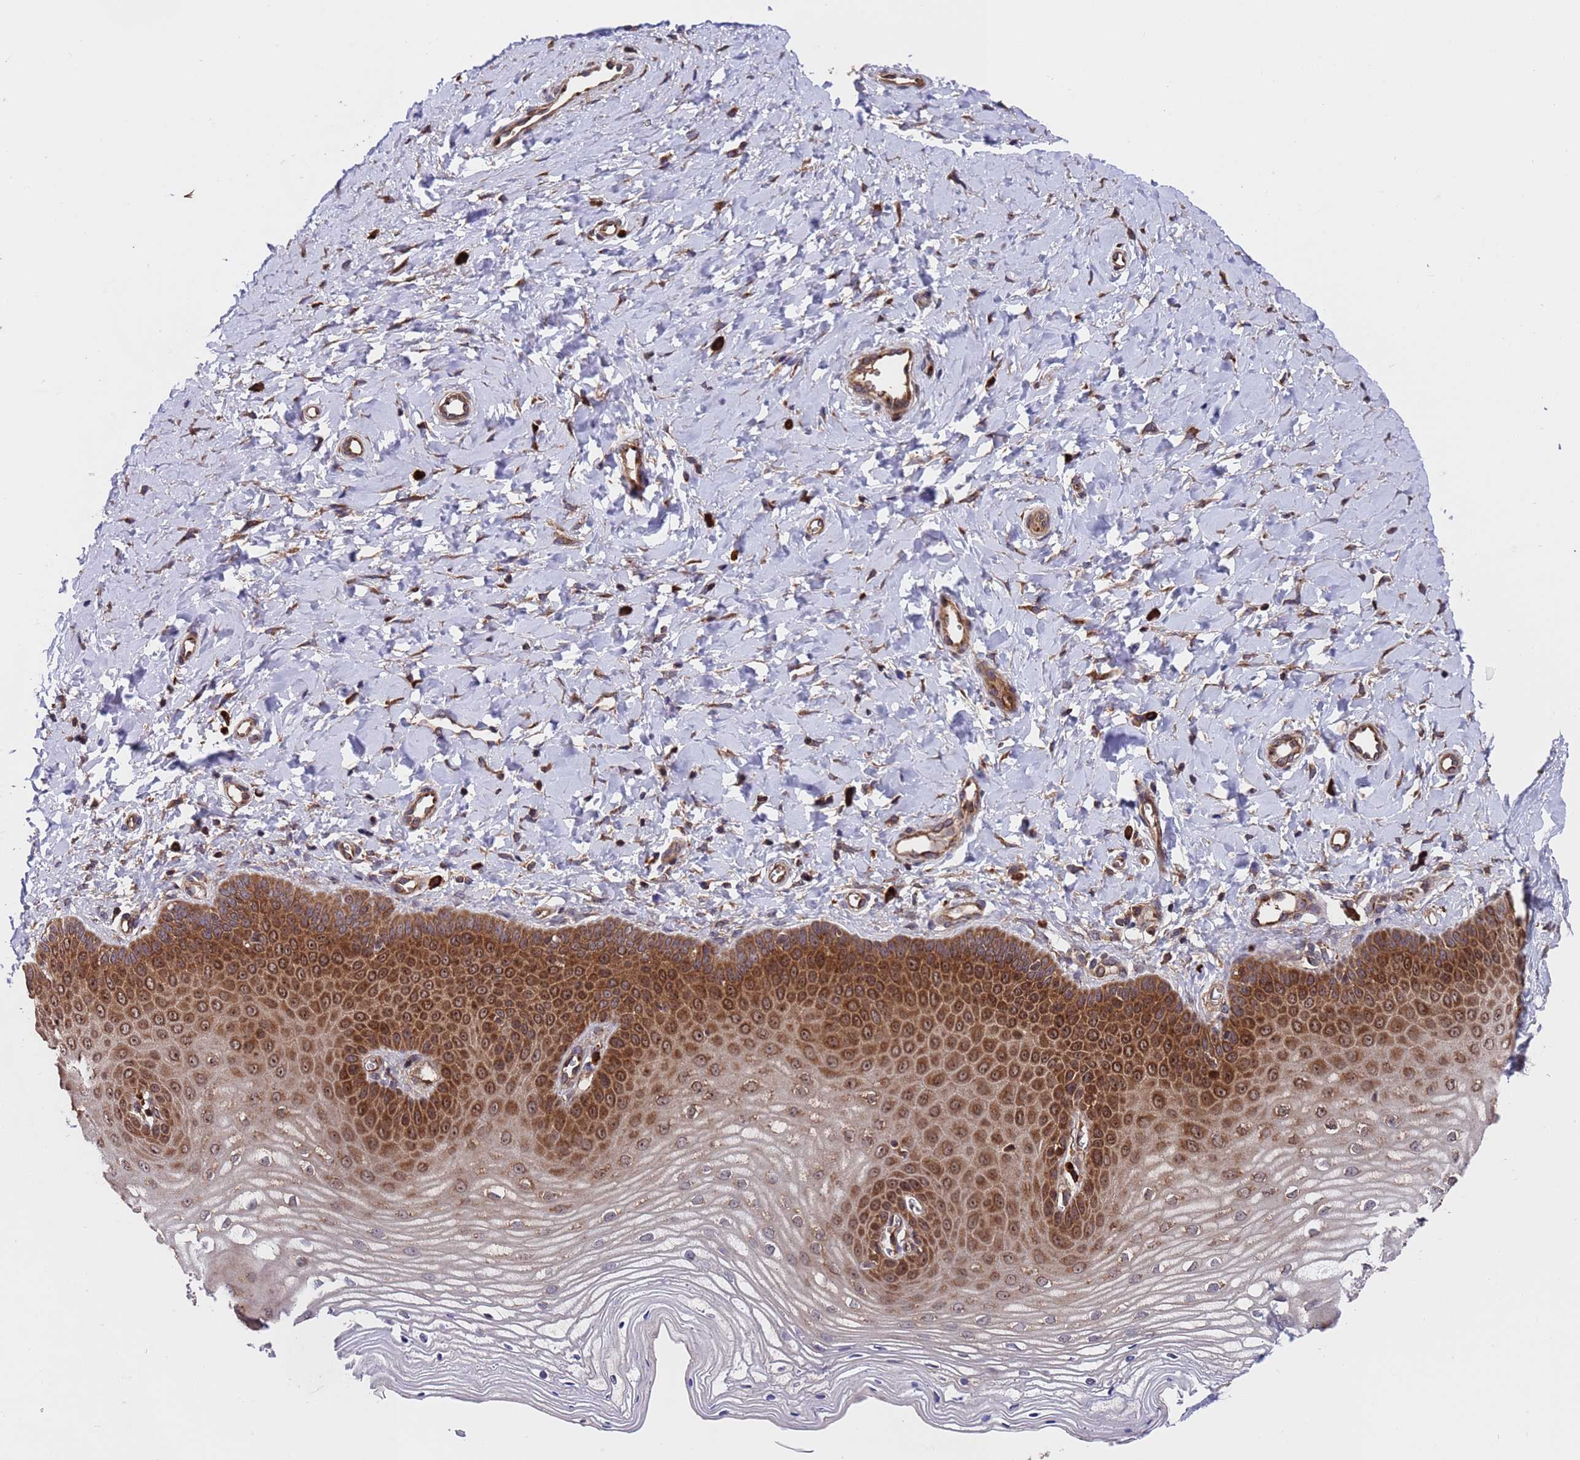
{"staining": {"intensity": "strong", "quantity": ">75%", "location": "cytoplasmic/membranous,nuclear"}, "tissue": "vagina", "cell_type": "Squamous epithelial cells", "image_type": "normal", "snomed": [{"axis": "morphology", "description": "Normal tissue, NOS"}, {"axis": "topography", "description": "Vagina"}, {"axis": "topography", "description": "Cervix"}], "caption": "Vagina stained with a protein marker shows strong staining in squamous epithelial cells.", "gene": "TSR3", "patient": {"sex": "female", "age": 40}}